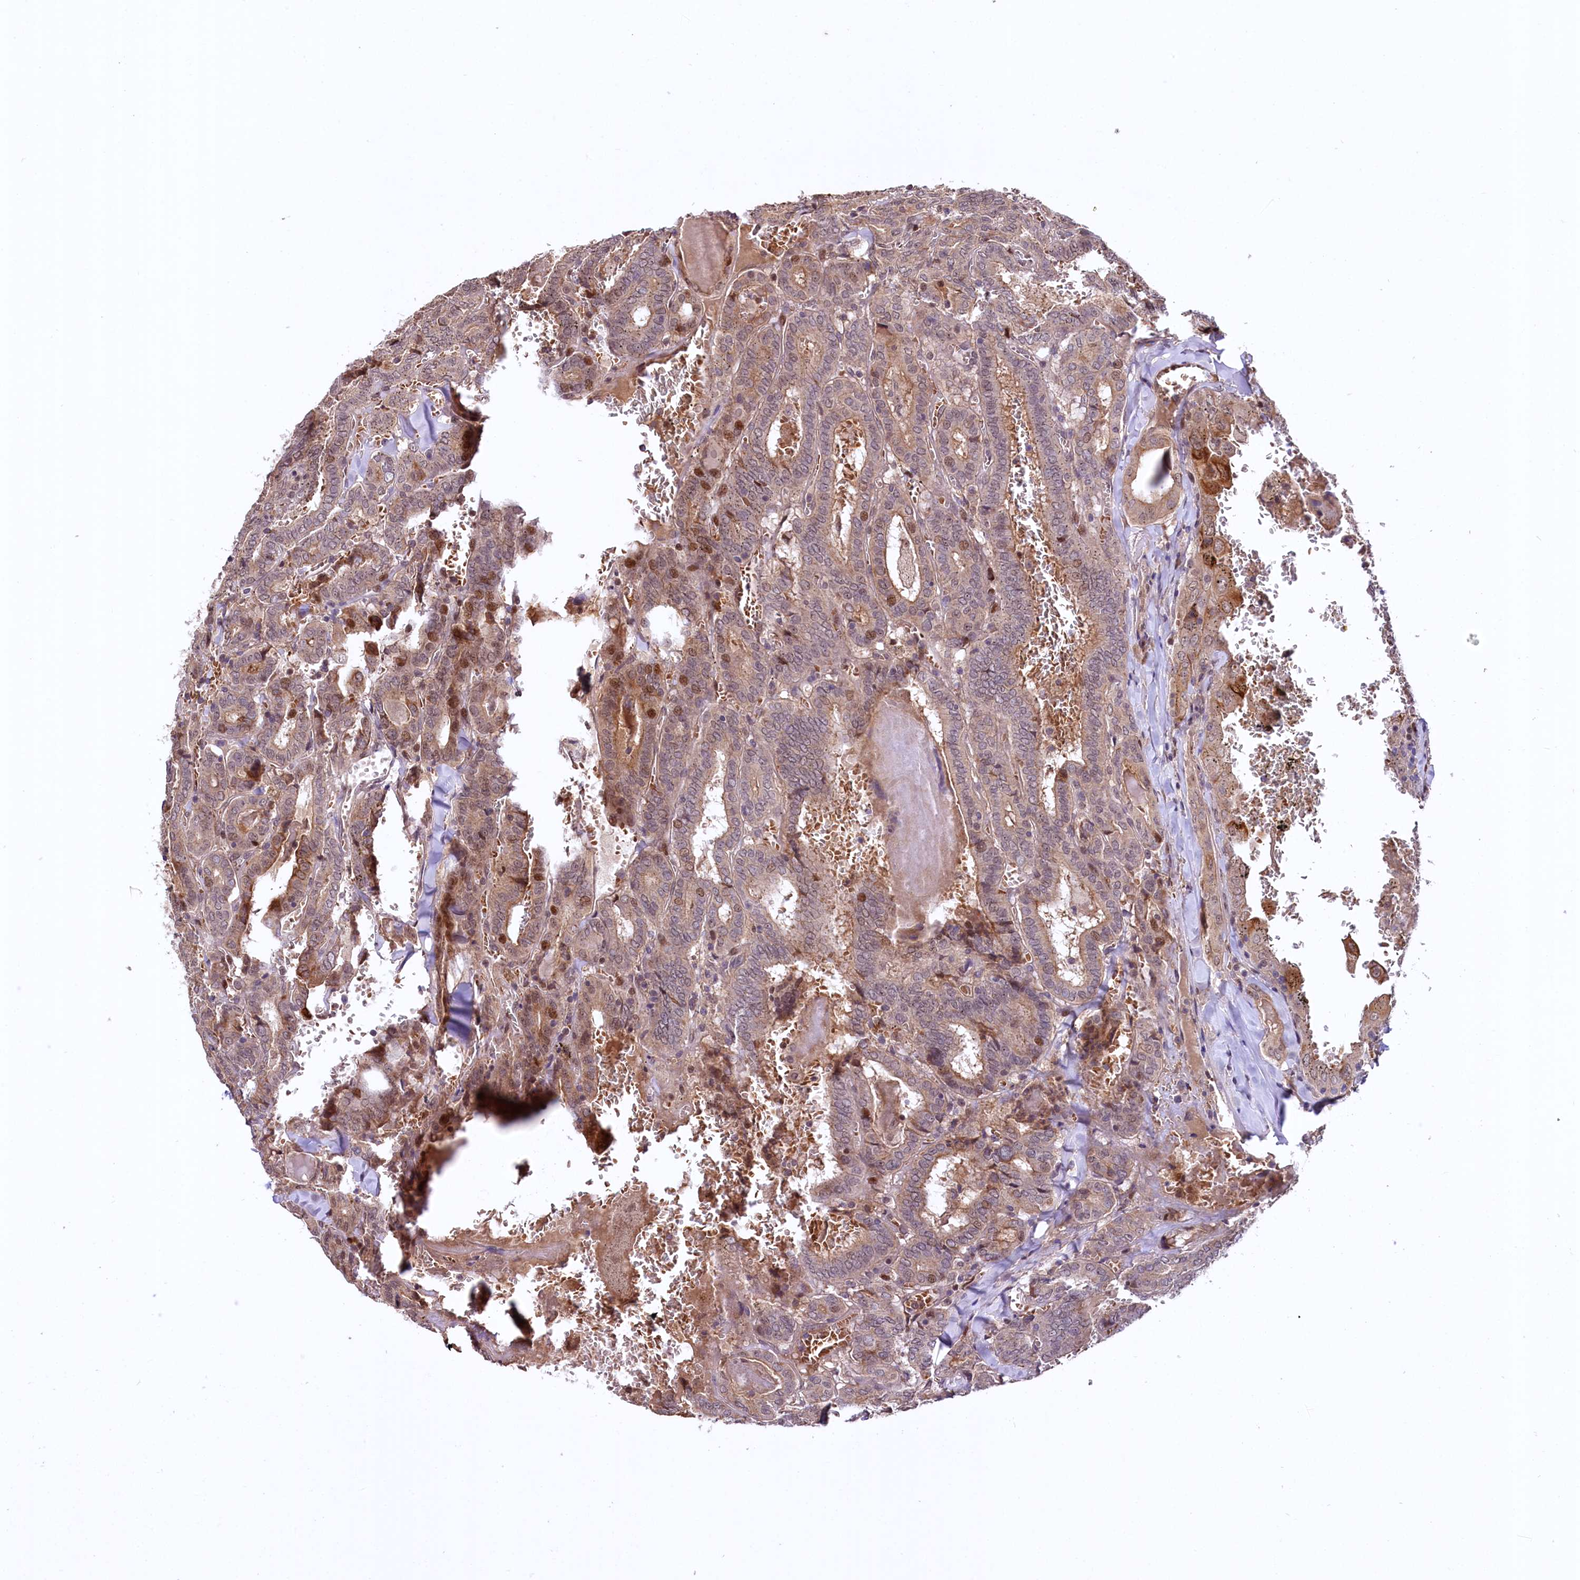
{"staining": {"intensity": "moderate", "quantity": "25%-75%", "location": "cytoplasmic/membranous,nuclear"}, "tissue": "thyroid cancer", "cell_type": "Tumor cells", "image_type": "cancer", "snomed": [{"axis": "morphology", "description": "Papillary adenocarcinoma, NOS"}, {"axis": "topography", "description": "Thyroid gland"}], "caption": "Human thyroid papillary adenocarcinoma stained with a protein marker displays moderate staining in tumor cells.", "gene": "N4BP2L1", "patient": {"sex": "female", "age": 72}}